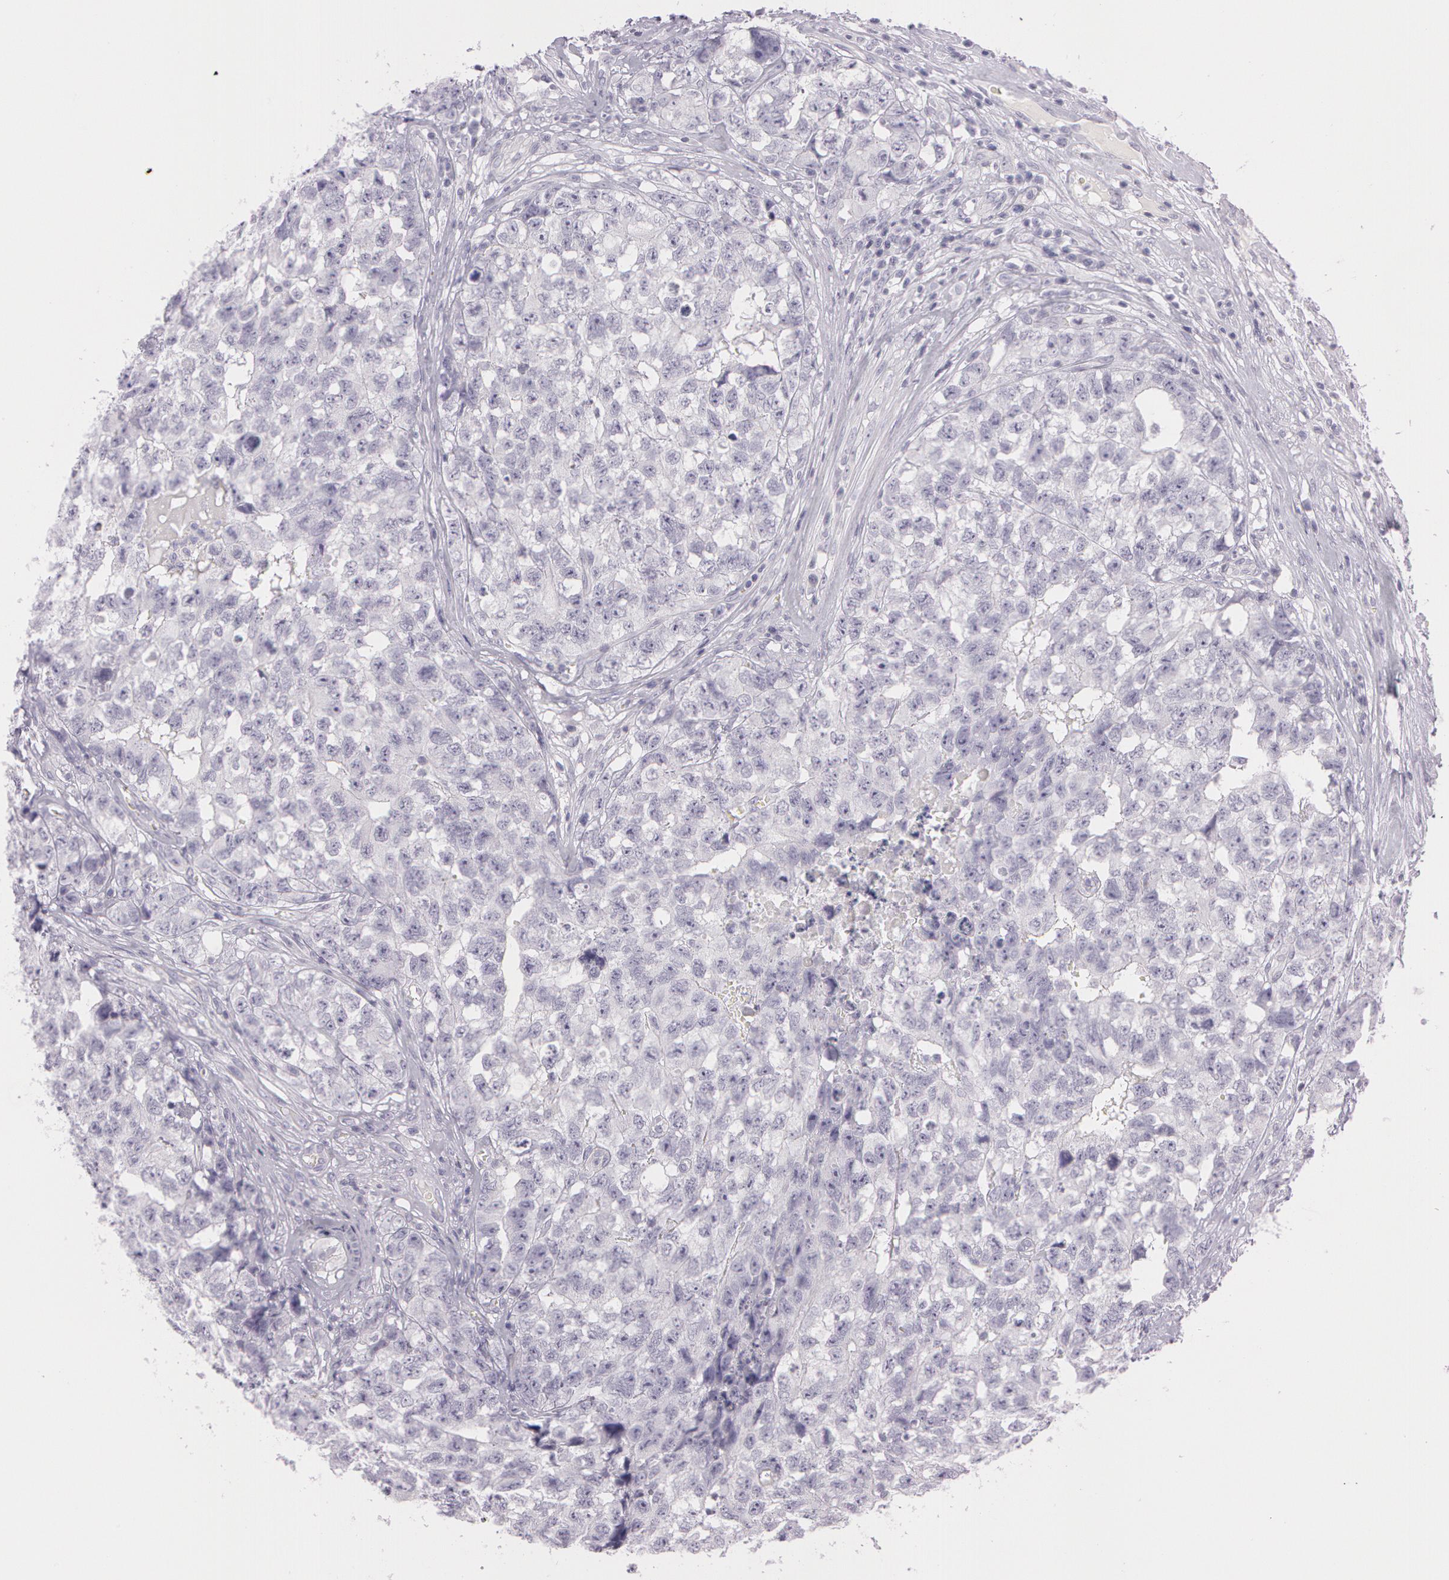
{"staining": {"intensity": "negative", "quantity": "none", "location": "none"}, "tissue": "testis cancer", "cell_type": "Tumor cells", "image_type": "cancer", "snomed": [{"axis": "morphology", "description": "Carcinoma, Embryonal, NOS"}, {"axis": "topography", "description": "Testis"}], "caption": "Immunohistochemical staining of testis embryonal carcinoma reveals no significant positivity in tumor cells.", "gene": "OTC", "patient": {"sex": "male", "age": 31}}